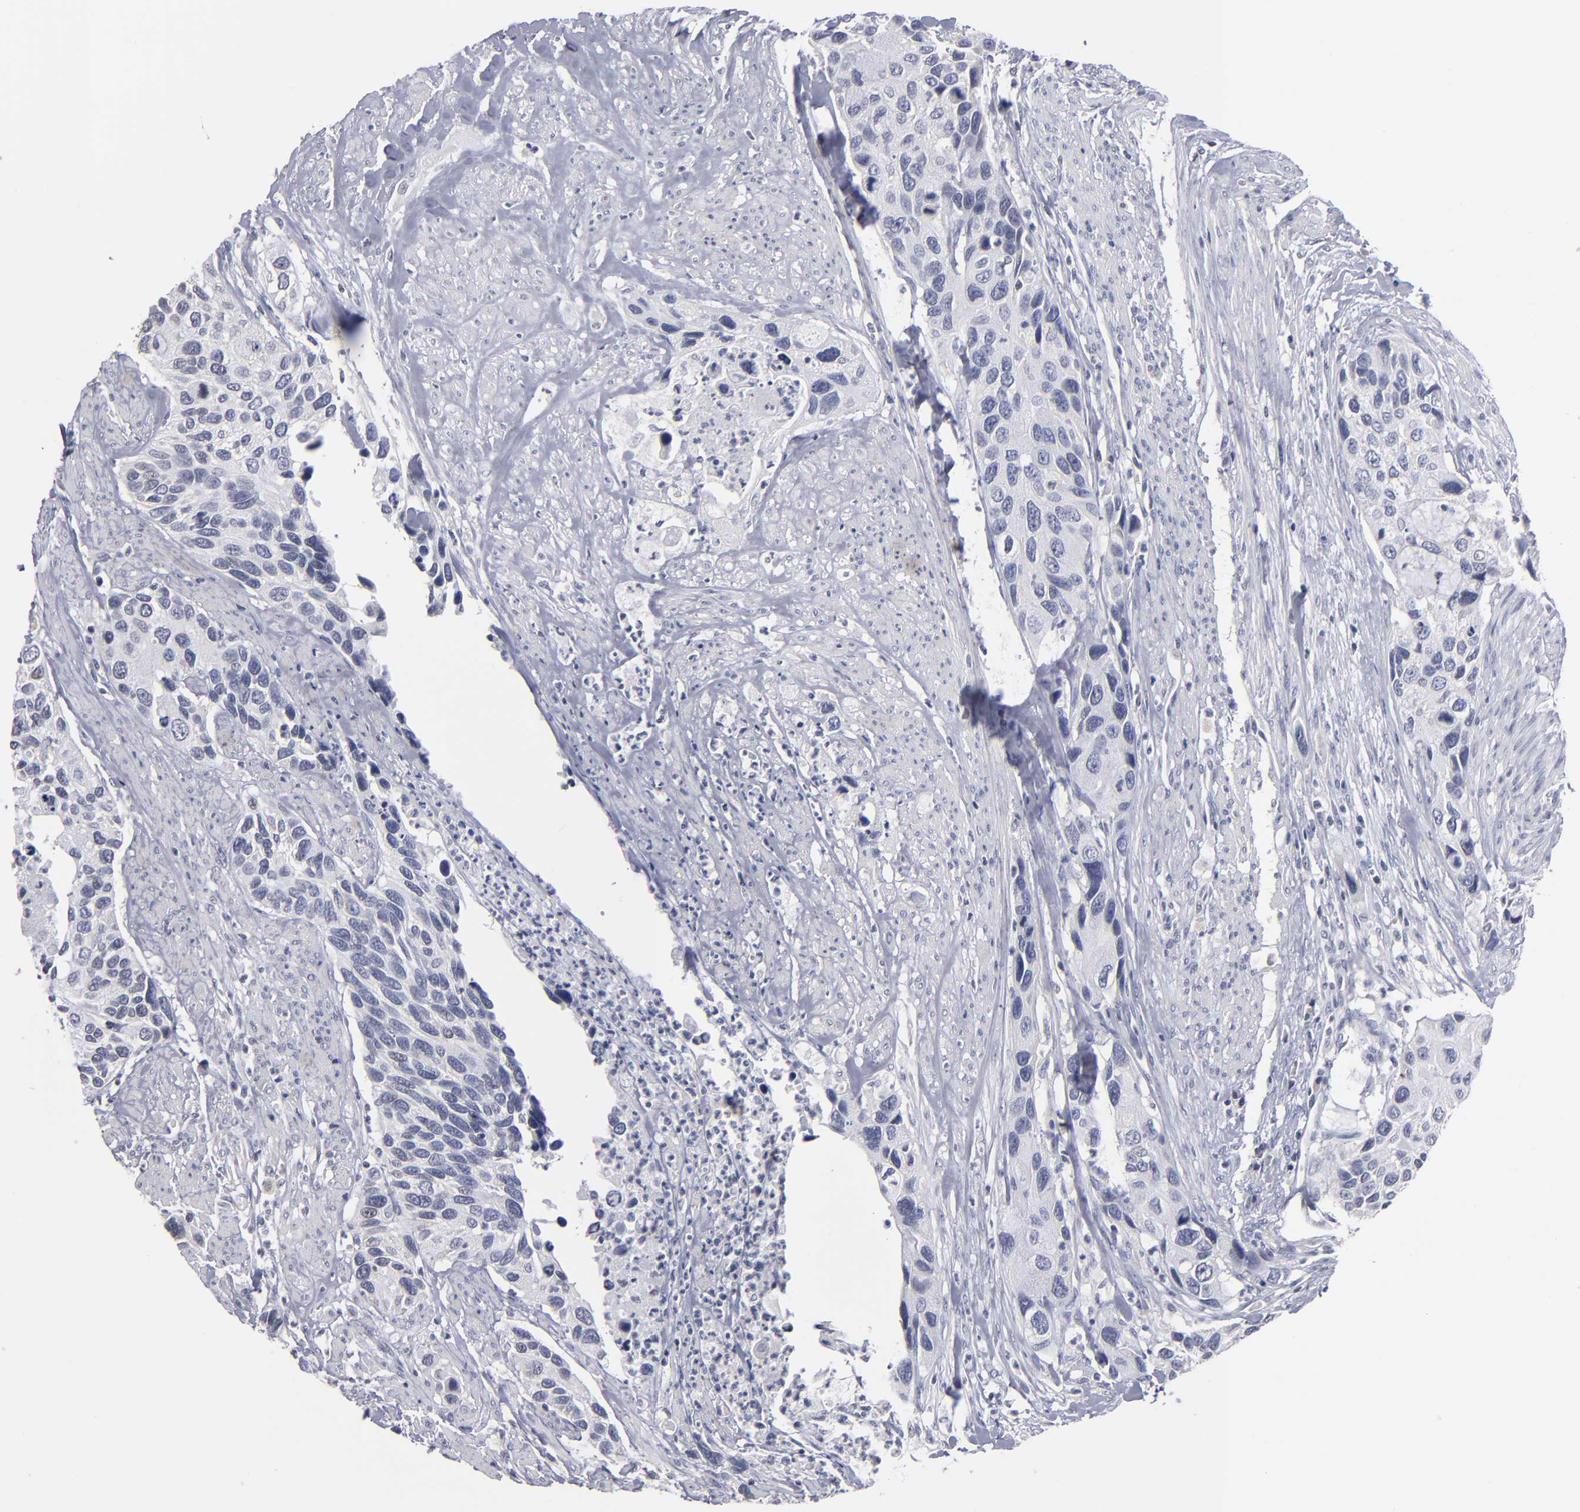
{"staining": {"intensity": "negative", "quantity": "none", "location": "none"}, "tissue": "urothelial cancer", "cell_type": "Tumor cells", "image_type": "cancer", "snomed": [{"axis": "morphology", "description": "Urothelial carcinoma, High grade"}, {"axis": "topography", "description": "Urinary bladder"}], "caption": "High power microscopy photomicrograph of an immunohistochemistry (IHC) photomicrograph of high-grade urothelial carcinoma, revealing no significant expression in tumor cells.", "gene": "RPH3A", "patient": {"sex": "male", "age": 66}}